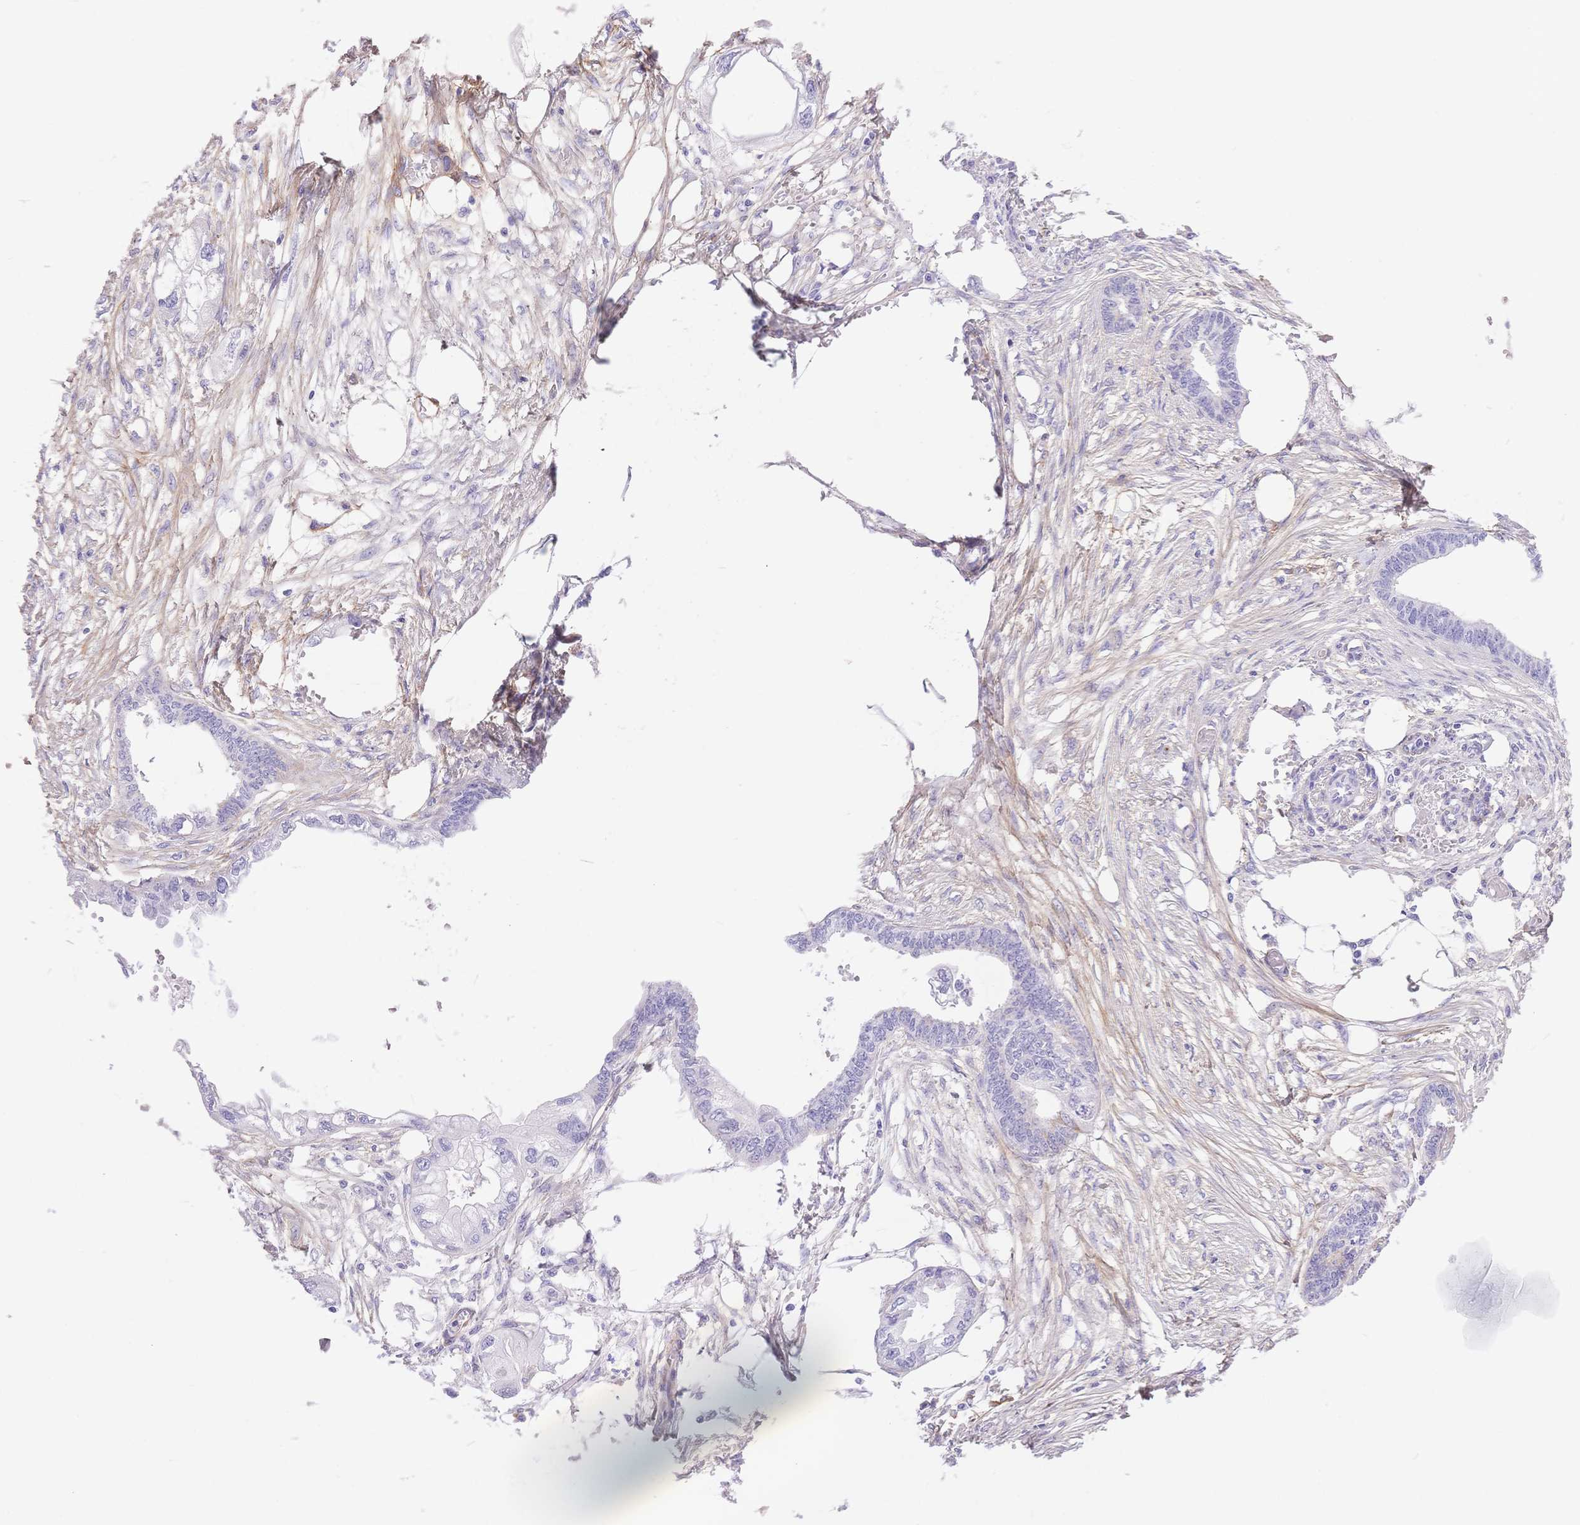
{"staining": {"intensity": "negative", "quantity": "none", "location": "none"}, "tissue": "endometrial cancer", "cell_type": "Tumor cells", "image_type": "cancer", "snomed": [{"axis": "morphology", "description": "Adenocarcinoma, NOS"}, {"axis": "morphology", "description": "Adenocarcinoma, metastatic, NOS"}, {"axis": "topography", "description": "Adipose tissue"}, {"axis": "topography", "description": "Endometrium"}], "caption": "The image shows no significant positivity in tumor cells of endometrial metastatic adenocarcinoma. (Brightfield microscopy of DAB (3,3'-diaminobenzidine) immunohistochemistry at high magnification).", "gene": "PDZD2", "patient": {"sex": "female", "age": 67}}